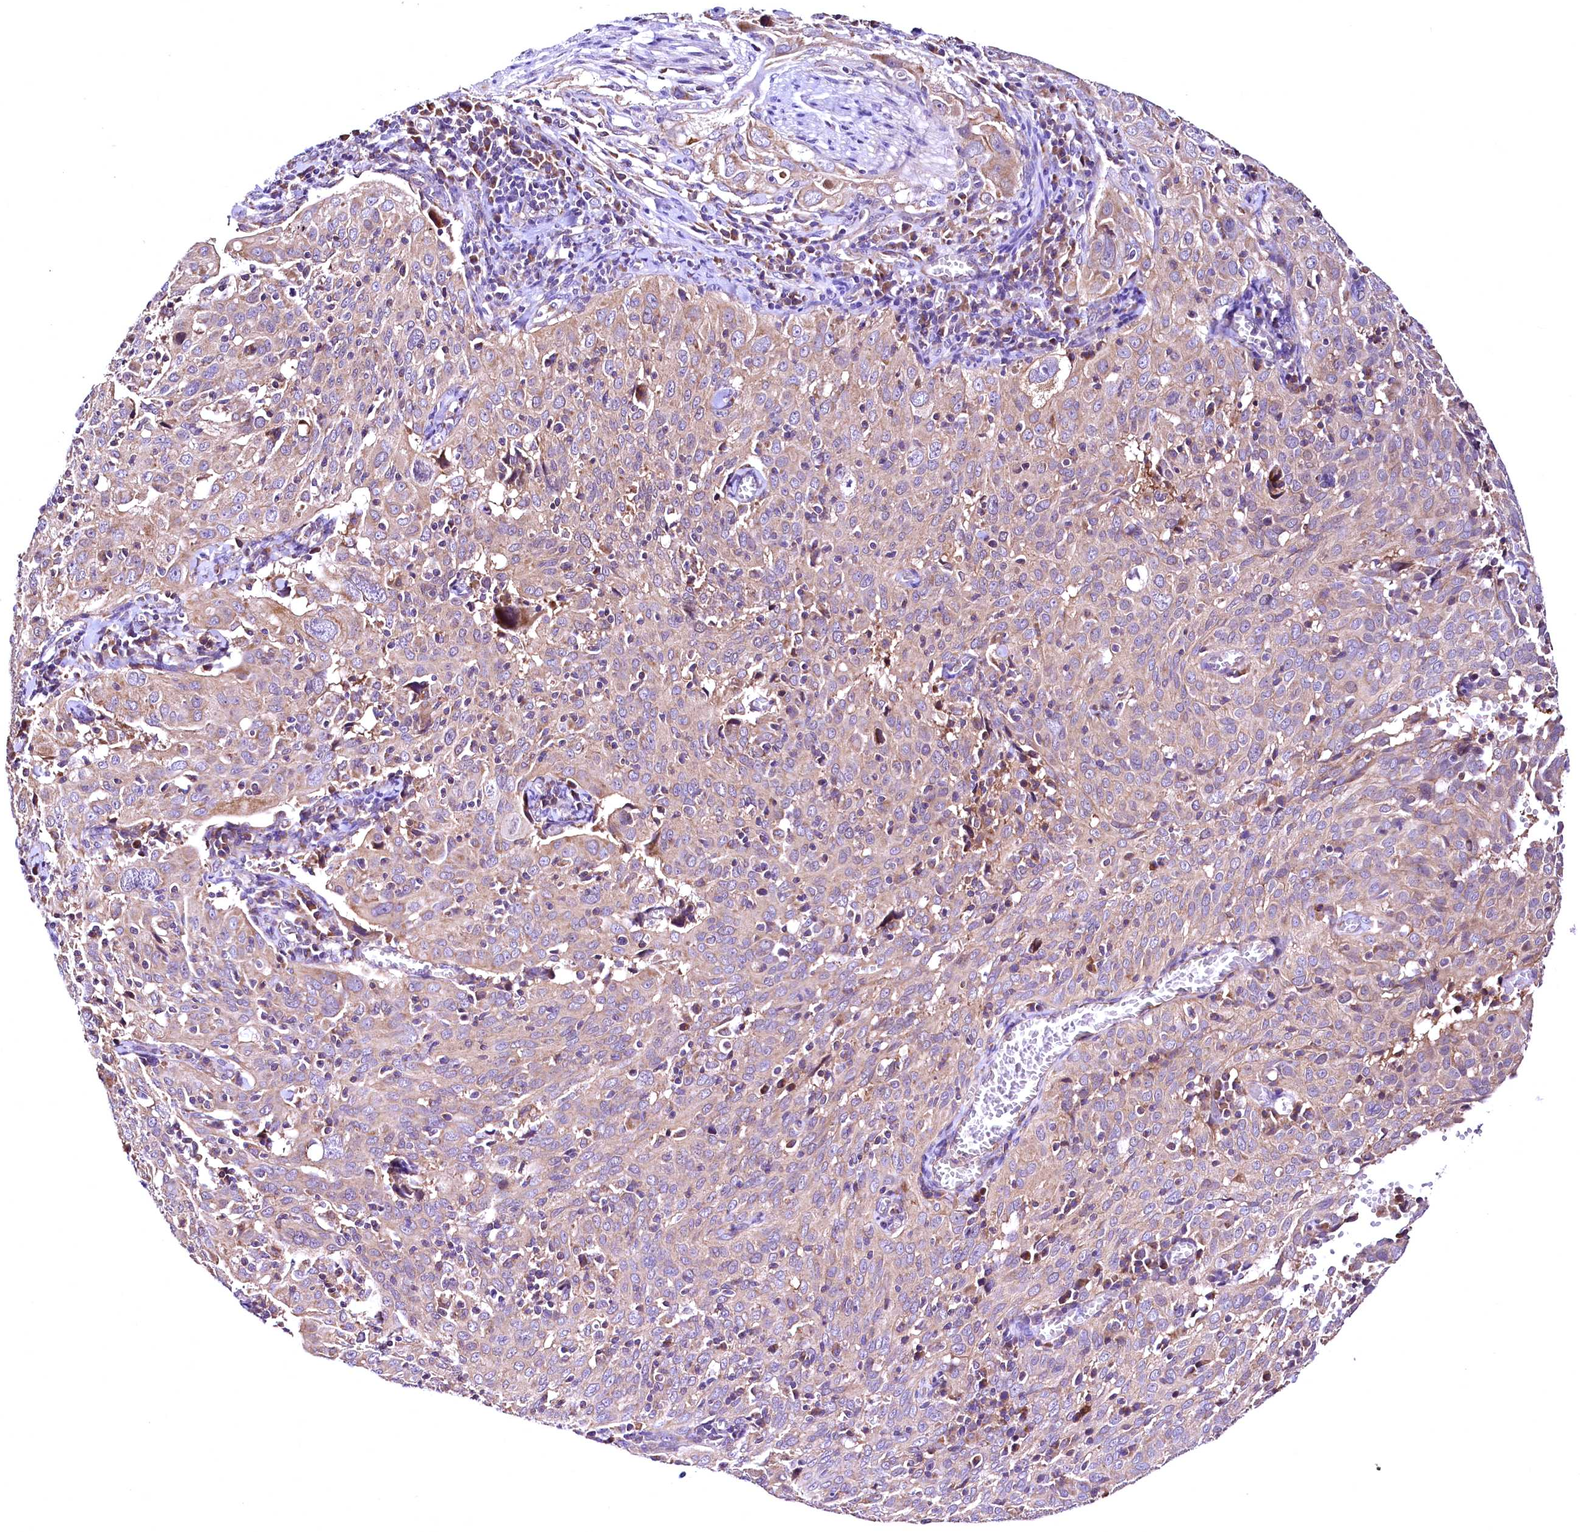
{"staining": {"intensity": "weak", "quantity": "25%-75%", "location": "cytoplasmic/membranous"}, "tissue": "cervical cancer", "cell_type": "Tumor cells", "image_type": "cancer", "snomed": [{"axis": "morphology", "description": "Squamous cell carcinoma, NOS"}, {"axis": "topography", "description": "Cervix"}], "caption": "High-magnification brightfield microscopy of cervical cancer stained with DAB (3,3'-diaminobenzidine) (brown) and counterstained with hematoxylin (blue). tumor cells exhibit weak cytoplasmic/membranous staining is present in about25%-75% of cells.", "gene": "MRPL57", "patient": {"sex": "female", "age": 31}}